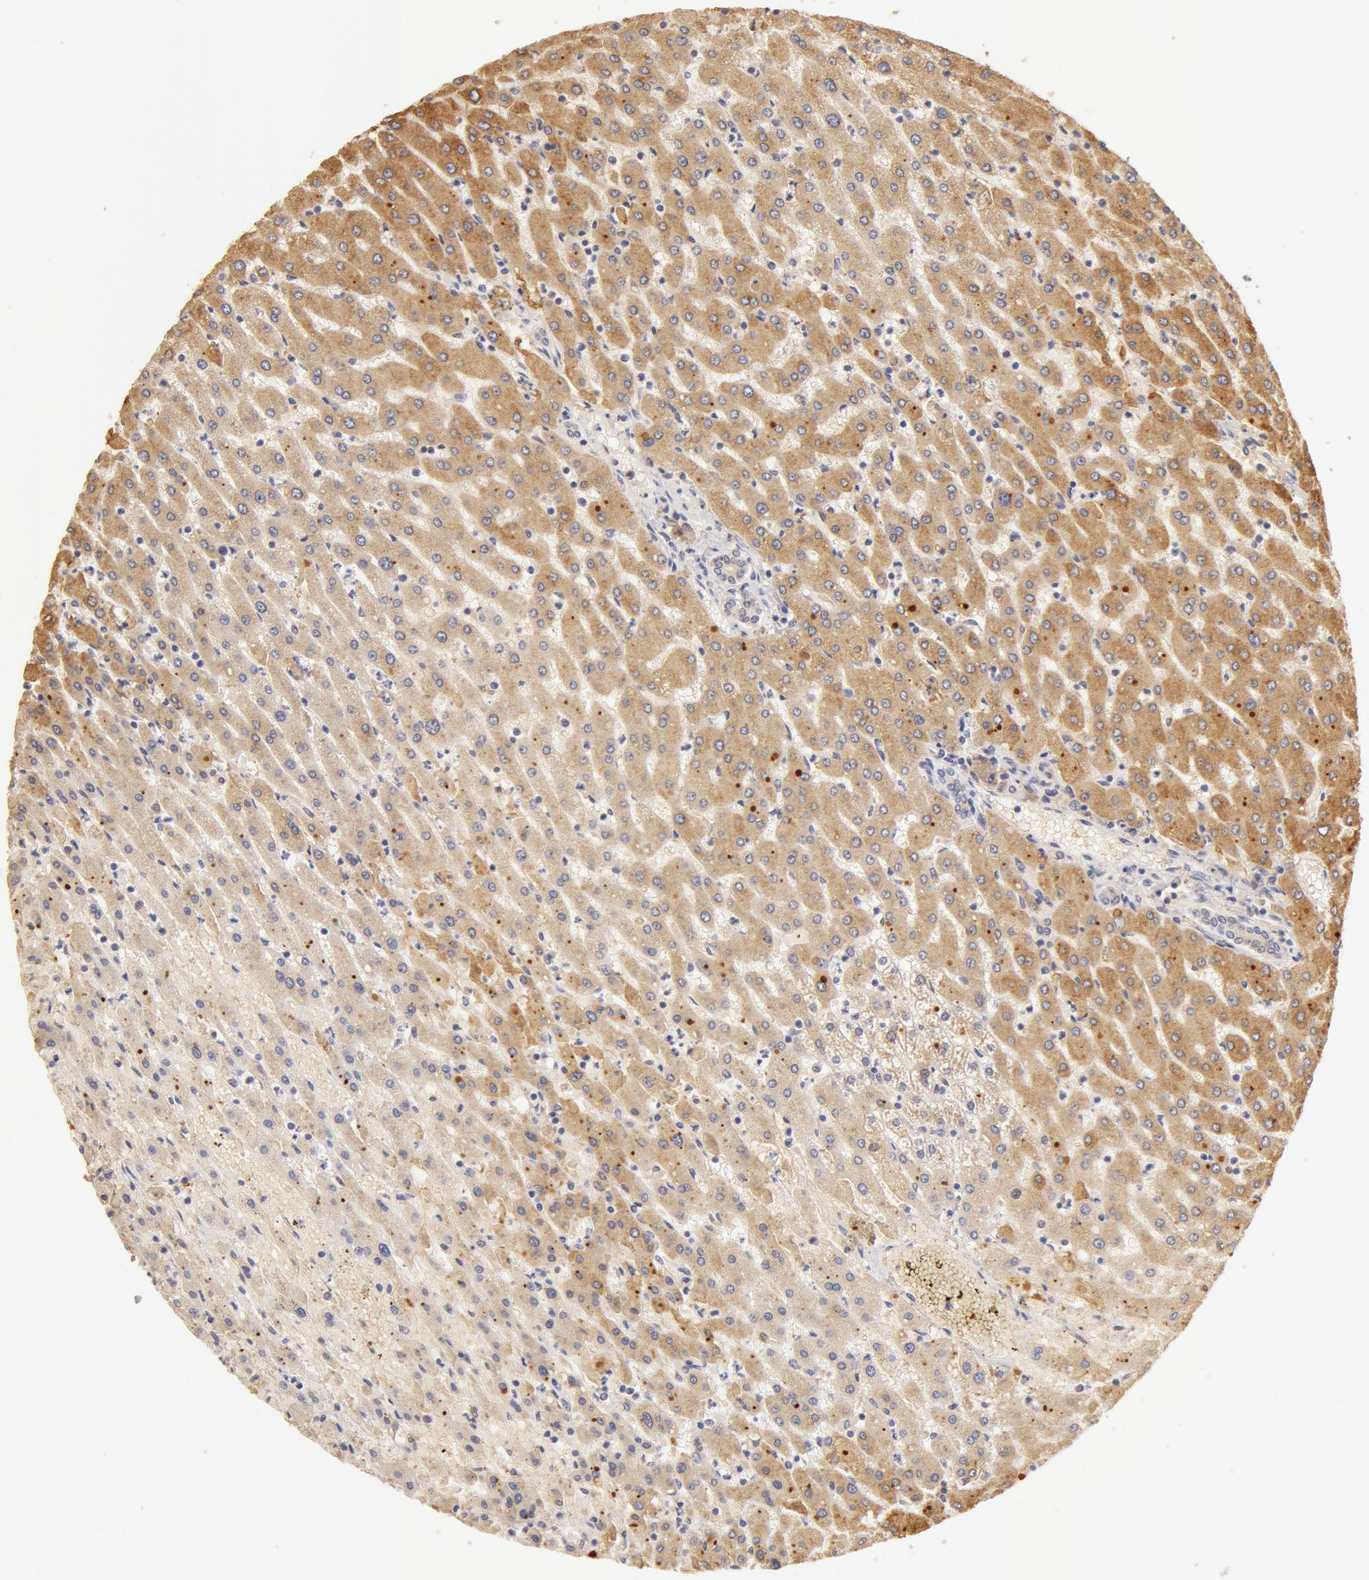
{"staining": {"intensity": "weak", "quantity": ">75%", "location": "cytoplasmic/membranous"}, "tissue": "liver", "cell_type": "Cholangiocytes", "image_type": "normal", "snomed": [{"axis": "morphology", "description": "Normal tissue, NOS"}, {"axis": "topography", "description": "Liver"}], "caption": "Weak cytoplasmic/membranous protein expression is seen in approximately >75% of cholangiocytes in liver.", "gene": "TF", "patient": {"sex": "female", "age": 30}}